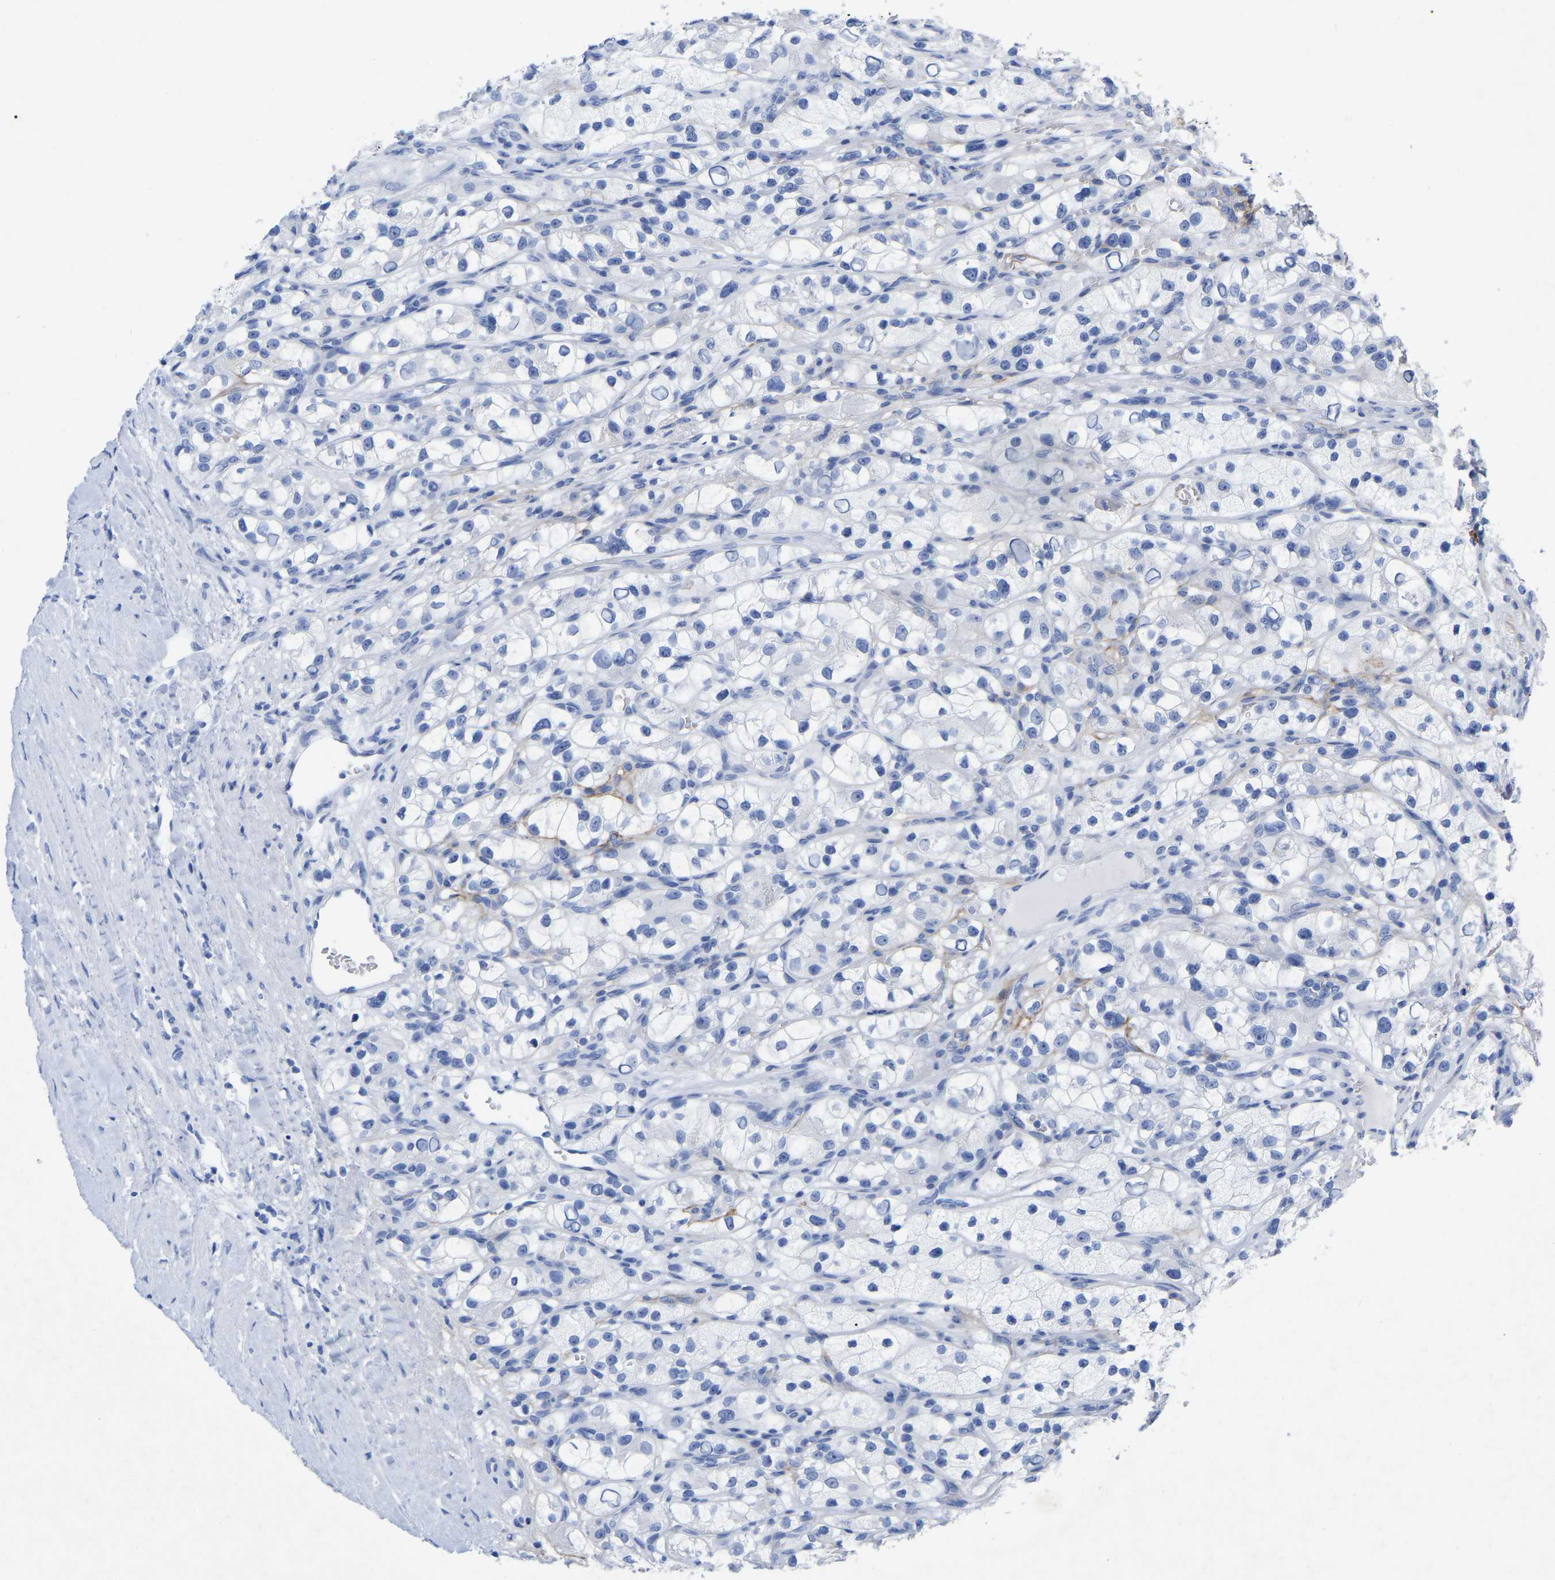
{"staining": {"intensity": "negative", "quantity": "none", "location": "none"}, "tissue": "renal cancer", "cell_type": "Tumor cells", "image_type": "cancer", "snomed": [{"axis": "morphology", "description": "Adenocarcinoma, NOS"}, {"axis": "topography", "description": "Kidney"}], "caption": "The IHC image has no significant staining in tumor cells of renal adenocarcinoma tissue. (DAB IHC, high magnification).", "gene": "HAPLN1", "patient": {"sex": "female", "age": 57}}